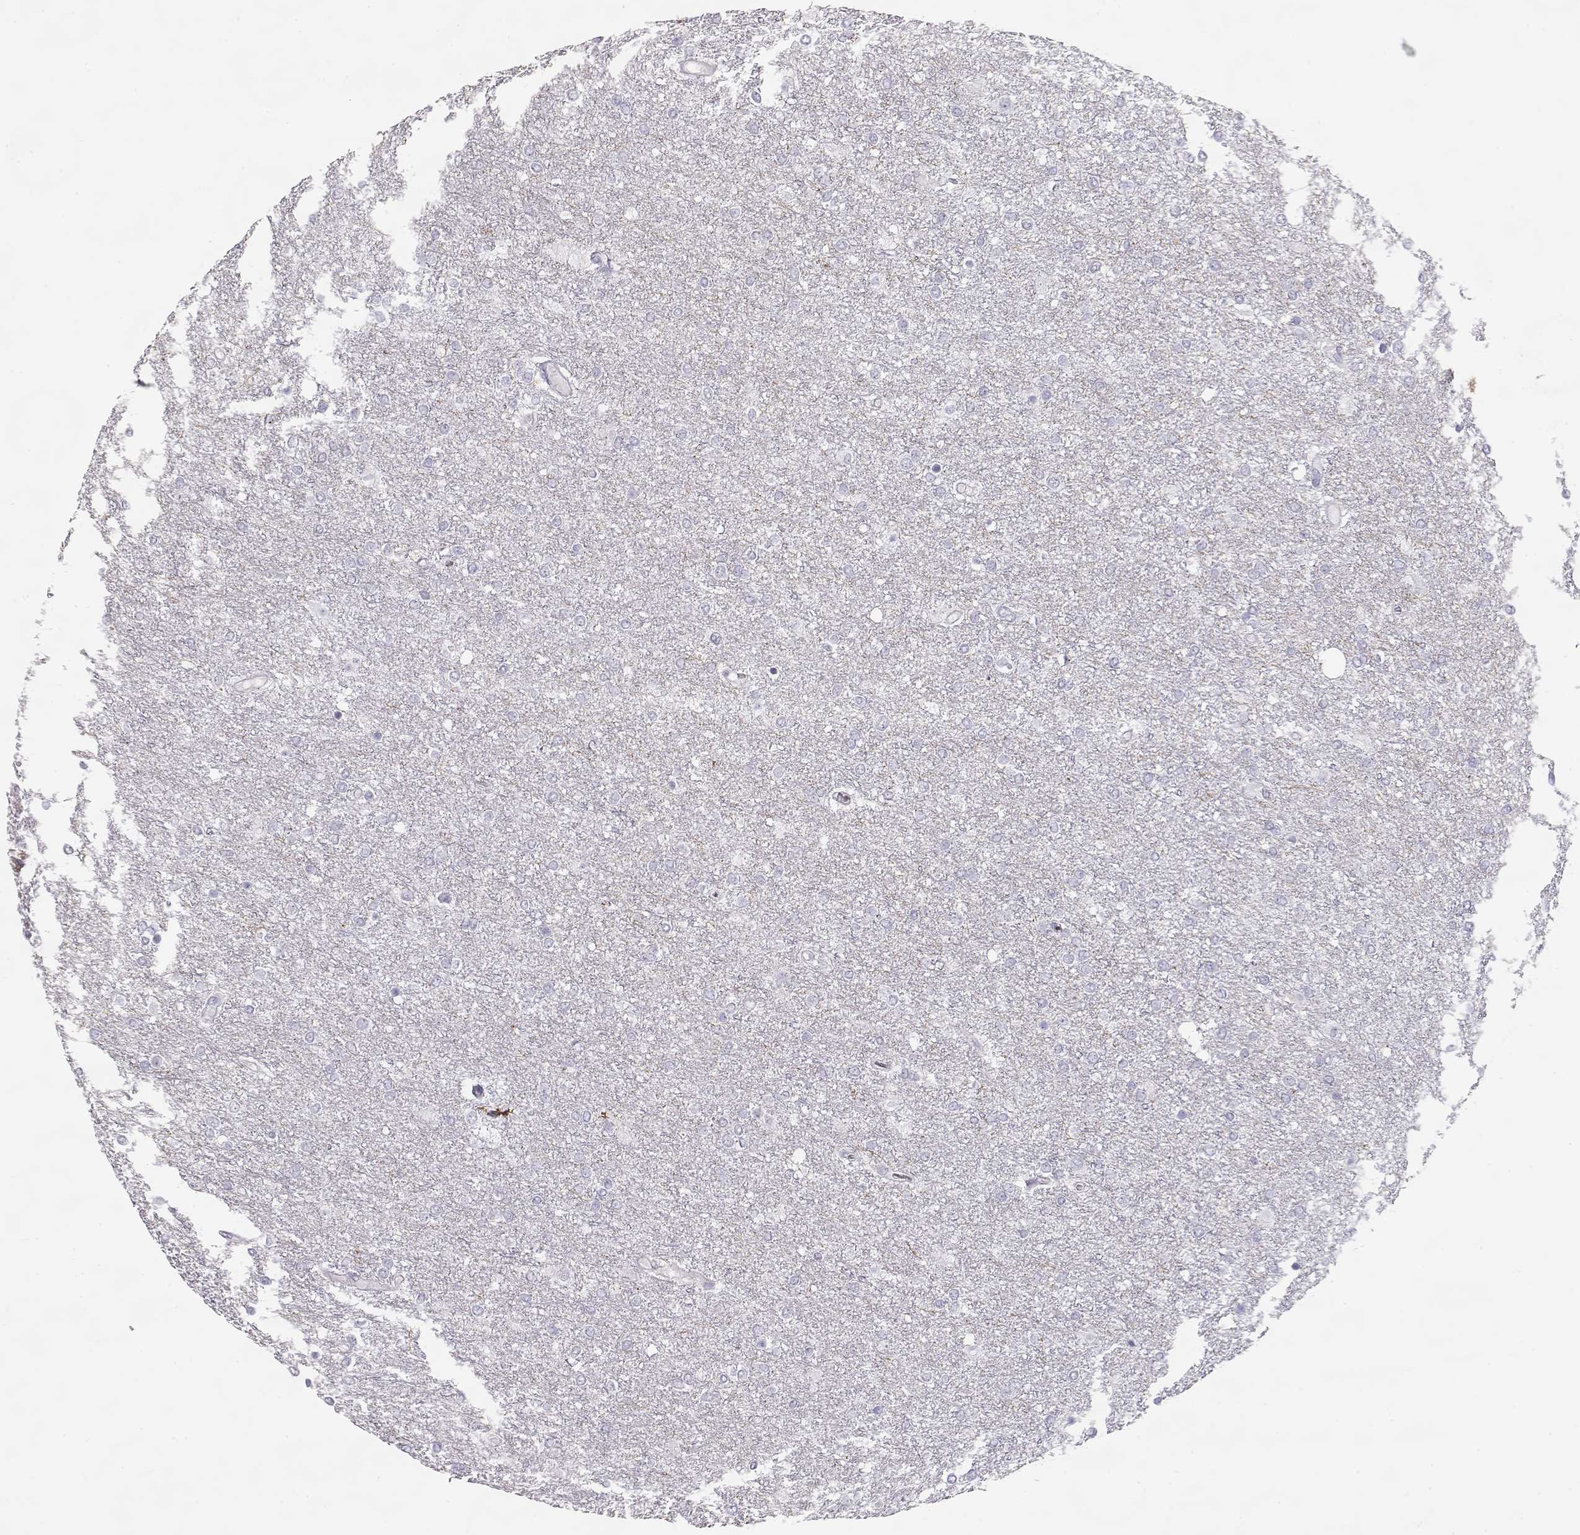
{"staining": {"intensity": "negative", "quantity": "none", "location": "none"}, "tissue": "glioma", "cell_type": "Tumor cells", "image_type": "cancer", "snomed": [{"axis": "morphology", "description": "Glioma, malignant, High grade"}, {"axis": "topography", "description": "Brain"}], "caption": "Immunohistochemical staining of glioma reveals no significant staining in tumor cells. The staining was performed using DAB to visualize the protein expression in brown, while the nuclei were stained in blue with hematoxylin (Magnification: 20x).", "gene": "SLITRK3", "patient": {"sex": "female", "age": 61}}